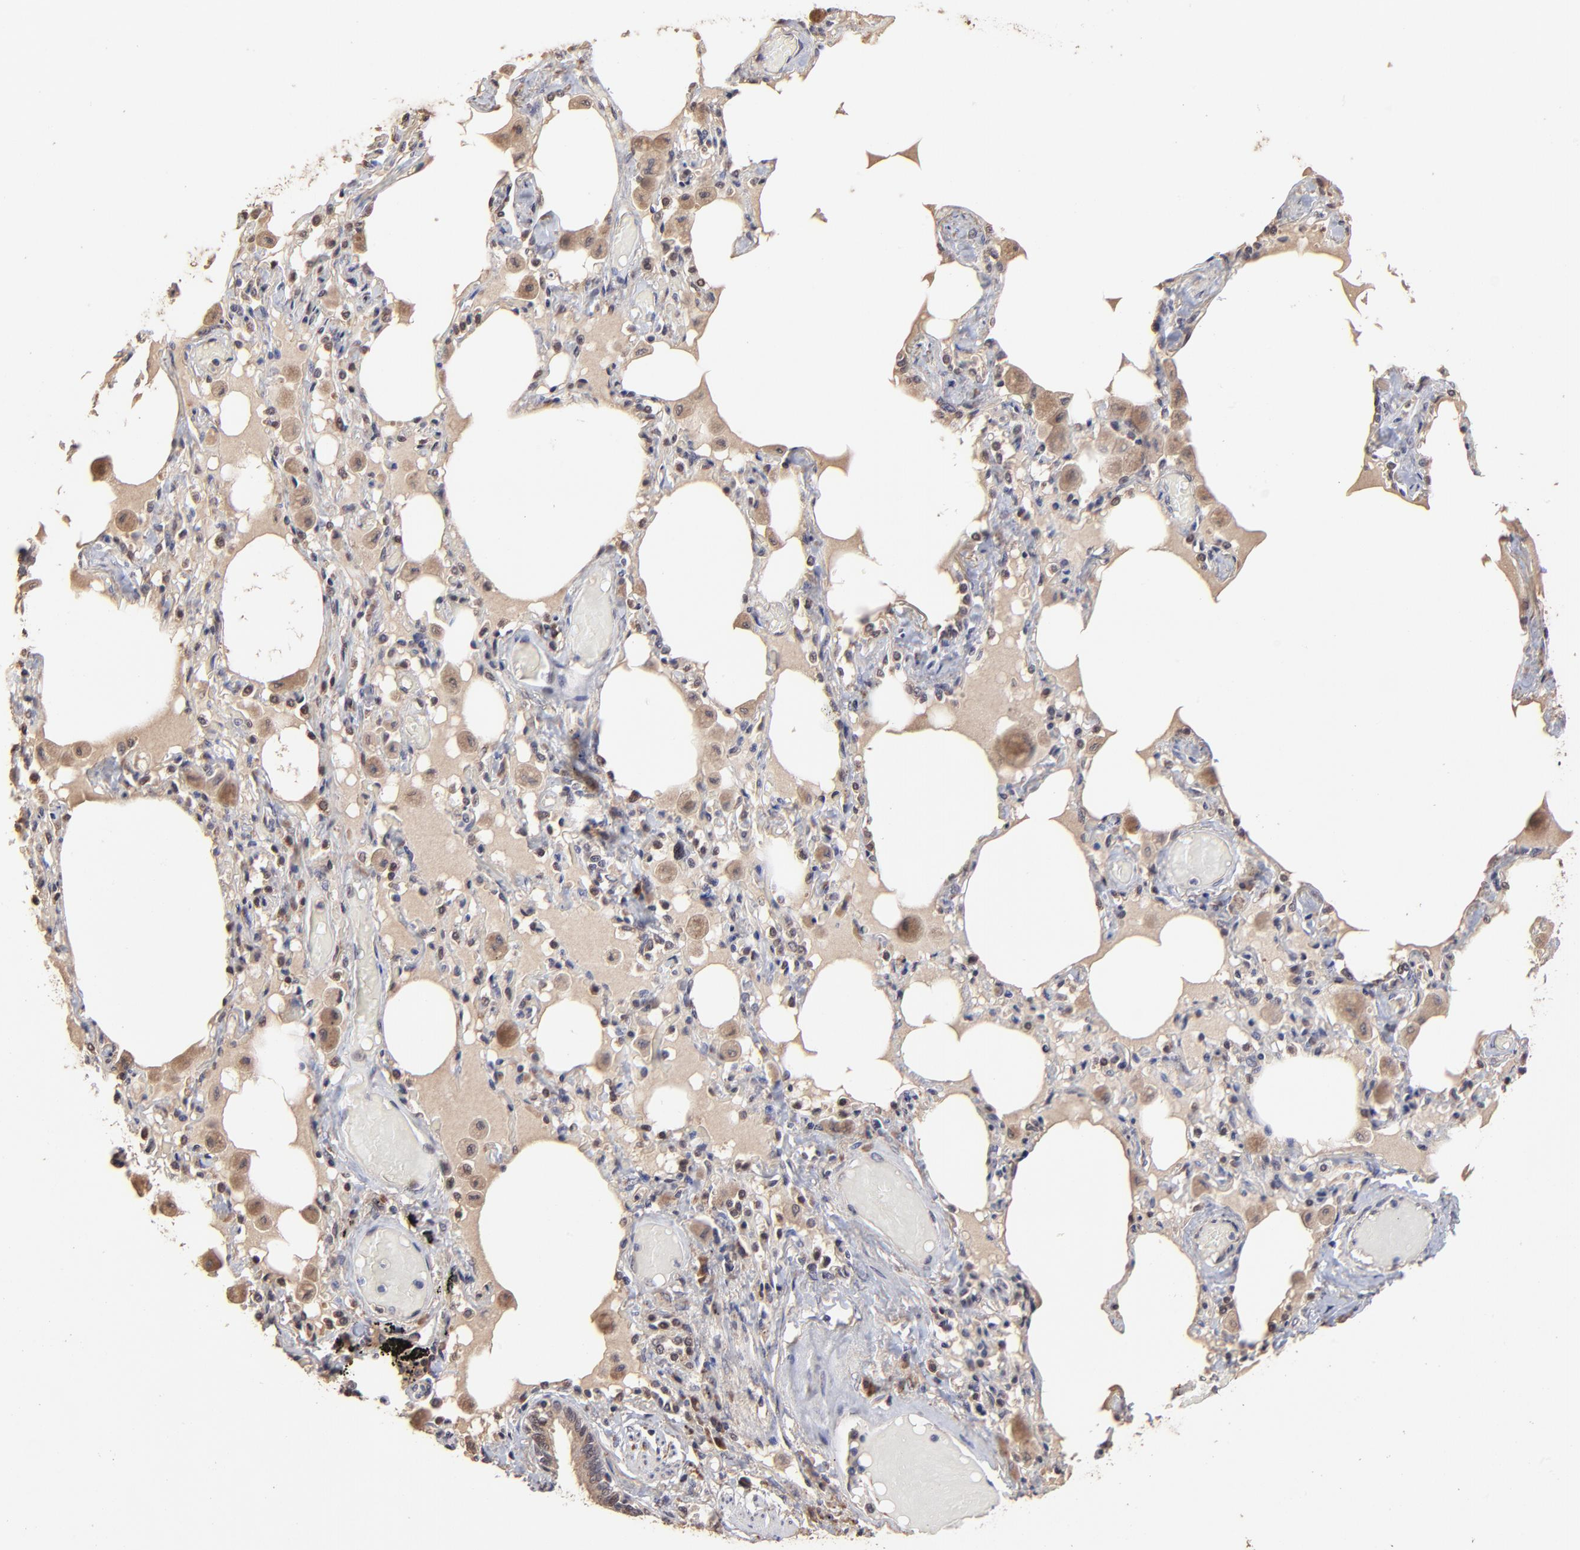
{"staining": {"intensity": "weak", "quantity": ">75%", "location": "cytoplasmic/membranous"}, "tissue": "bronchus", "cell_type": "Respiratory epithelial cells", "image_type": "normal", "snomed": [{"axis": "morphology", "description": "Normal tissue, NOS"}, {"axis": "morphology", "description": "Squamous cell carcinoma, NOS"}, {"axis": "topography", "description": "Bronchus"}, {"axis": "topography", "description": "Lung"}], "caption": "Respiratory epithelial cells exhibit low levels of weak cytoplasmic/membranous positivity in about >75% of cells in normal bronchus.", "gene": "CHL1", "patient": {"sex": "female", "age": 47}}